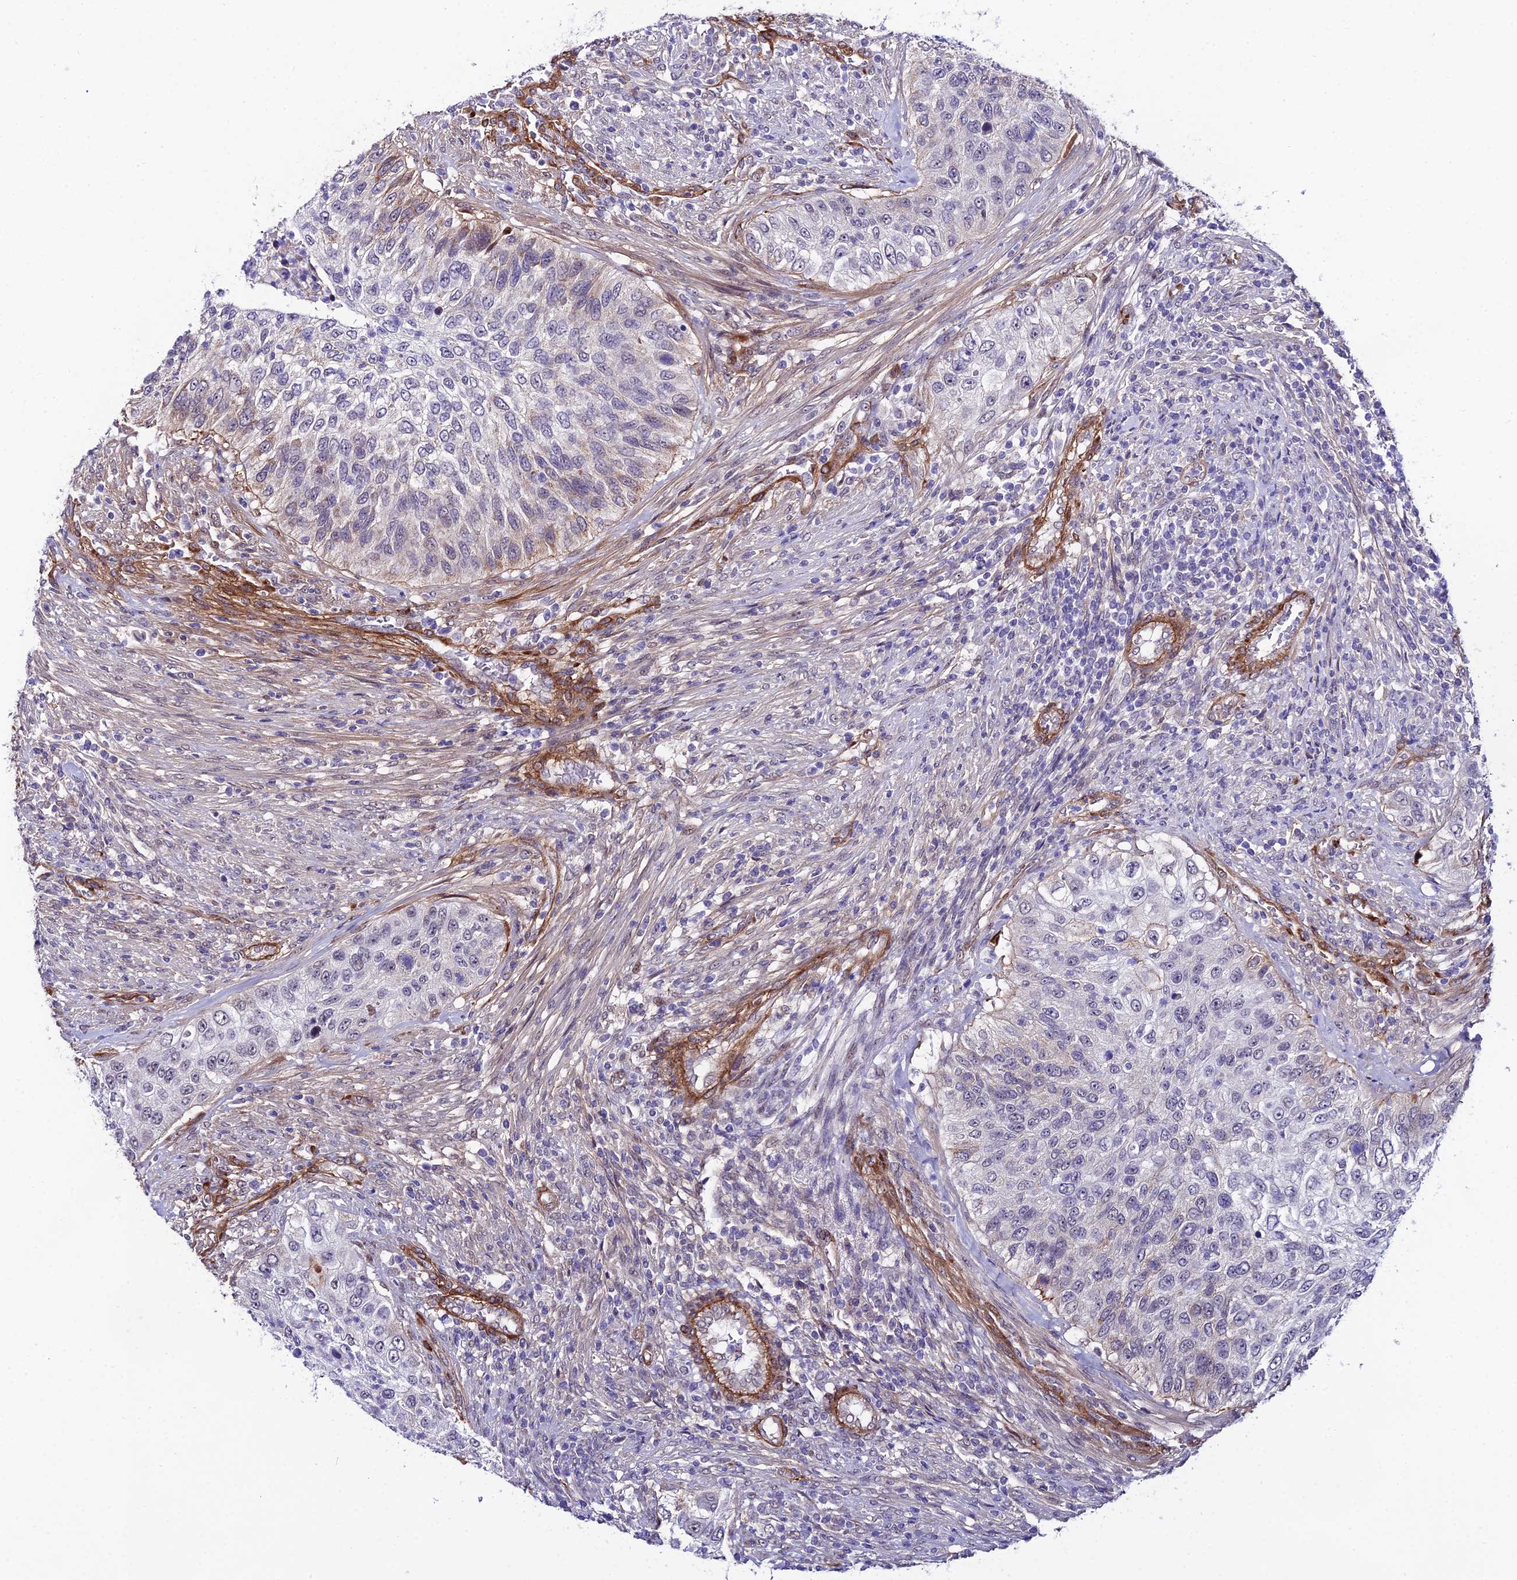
{"staining": {"intensity": "moderate", "quantity": "<25%", "location": "cytoplasmic/membranous"}, "tissue": "urothelial cancer", "cell_type": "Tumor cells", "image_type": "cancer", "snomed": [{"axis": "morphology", "description": "Urothelial carcinoma, High grade"}, {"axis": "topography", "description": "Urinary bladder"}], "caption": "The image reveals staining of high-grade urothelial carcinoma, revealing moderate cytoplasmic/membranous protein staining (brown color) within tumor cells.", "gene": "SYT15", "patient": {"sex": "female", "age": 60}}